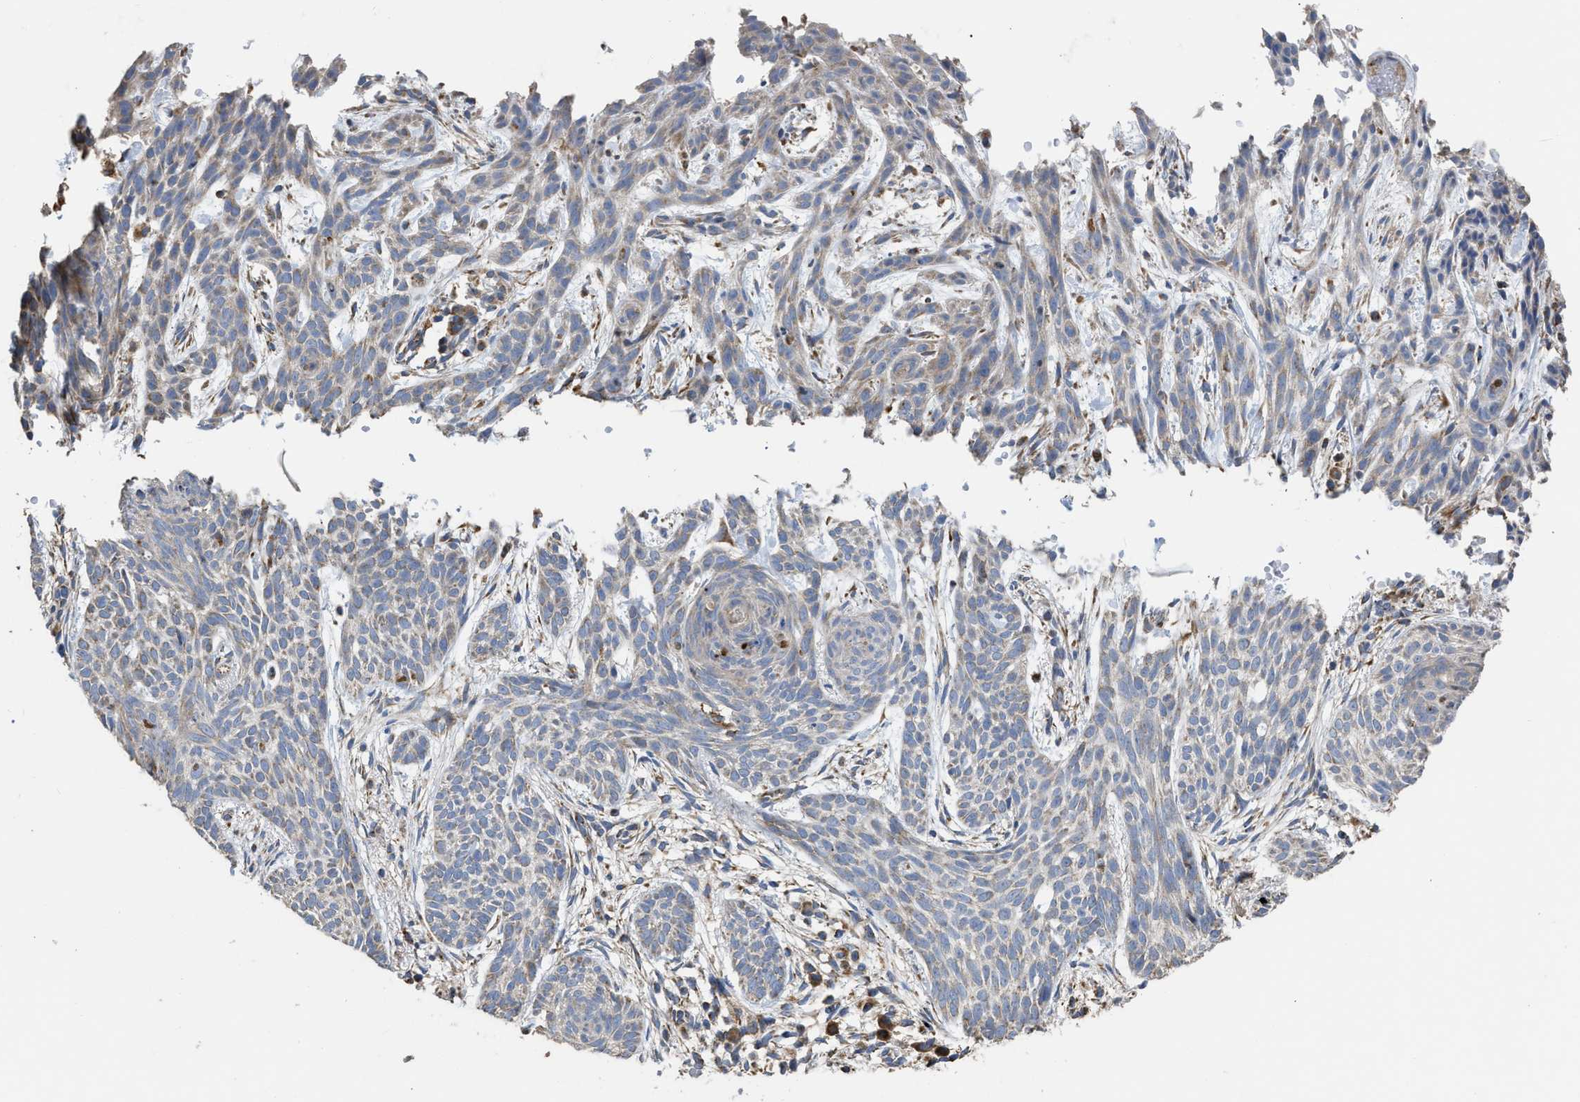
{"staining": {"intensity": "weak", "quantity": "<25%", "location": "cytoplasmic/membranous"}, "tissue": "skin cancer", "cell_type": "Tumor cells", "image_type": "cancer", "snomed": [{"axis": "morphology", "description": "Basal cell carcinoma"}, {"axis": "topography", "description": "Skin"}], "caption": "An image of basal cell carcinoma (skin) stained for a protein demonstrates no brown staining in tumor cells.", "gene": "AK2", "patient": {"sex": "female", "age": 59}}